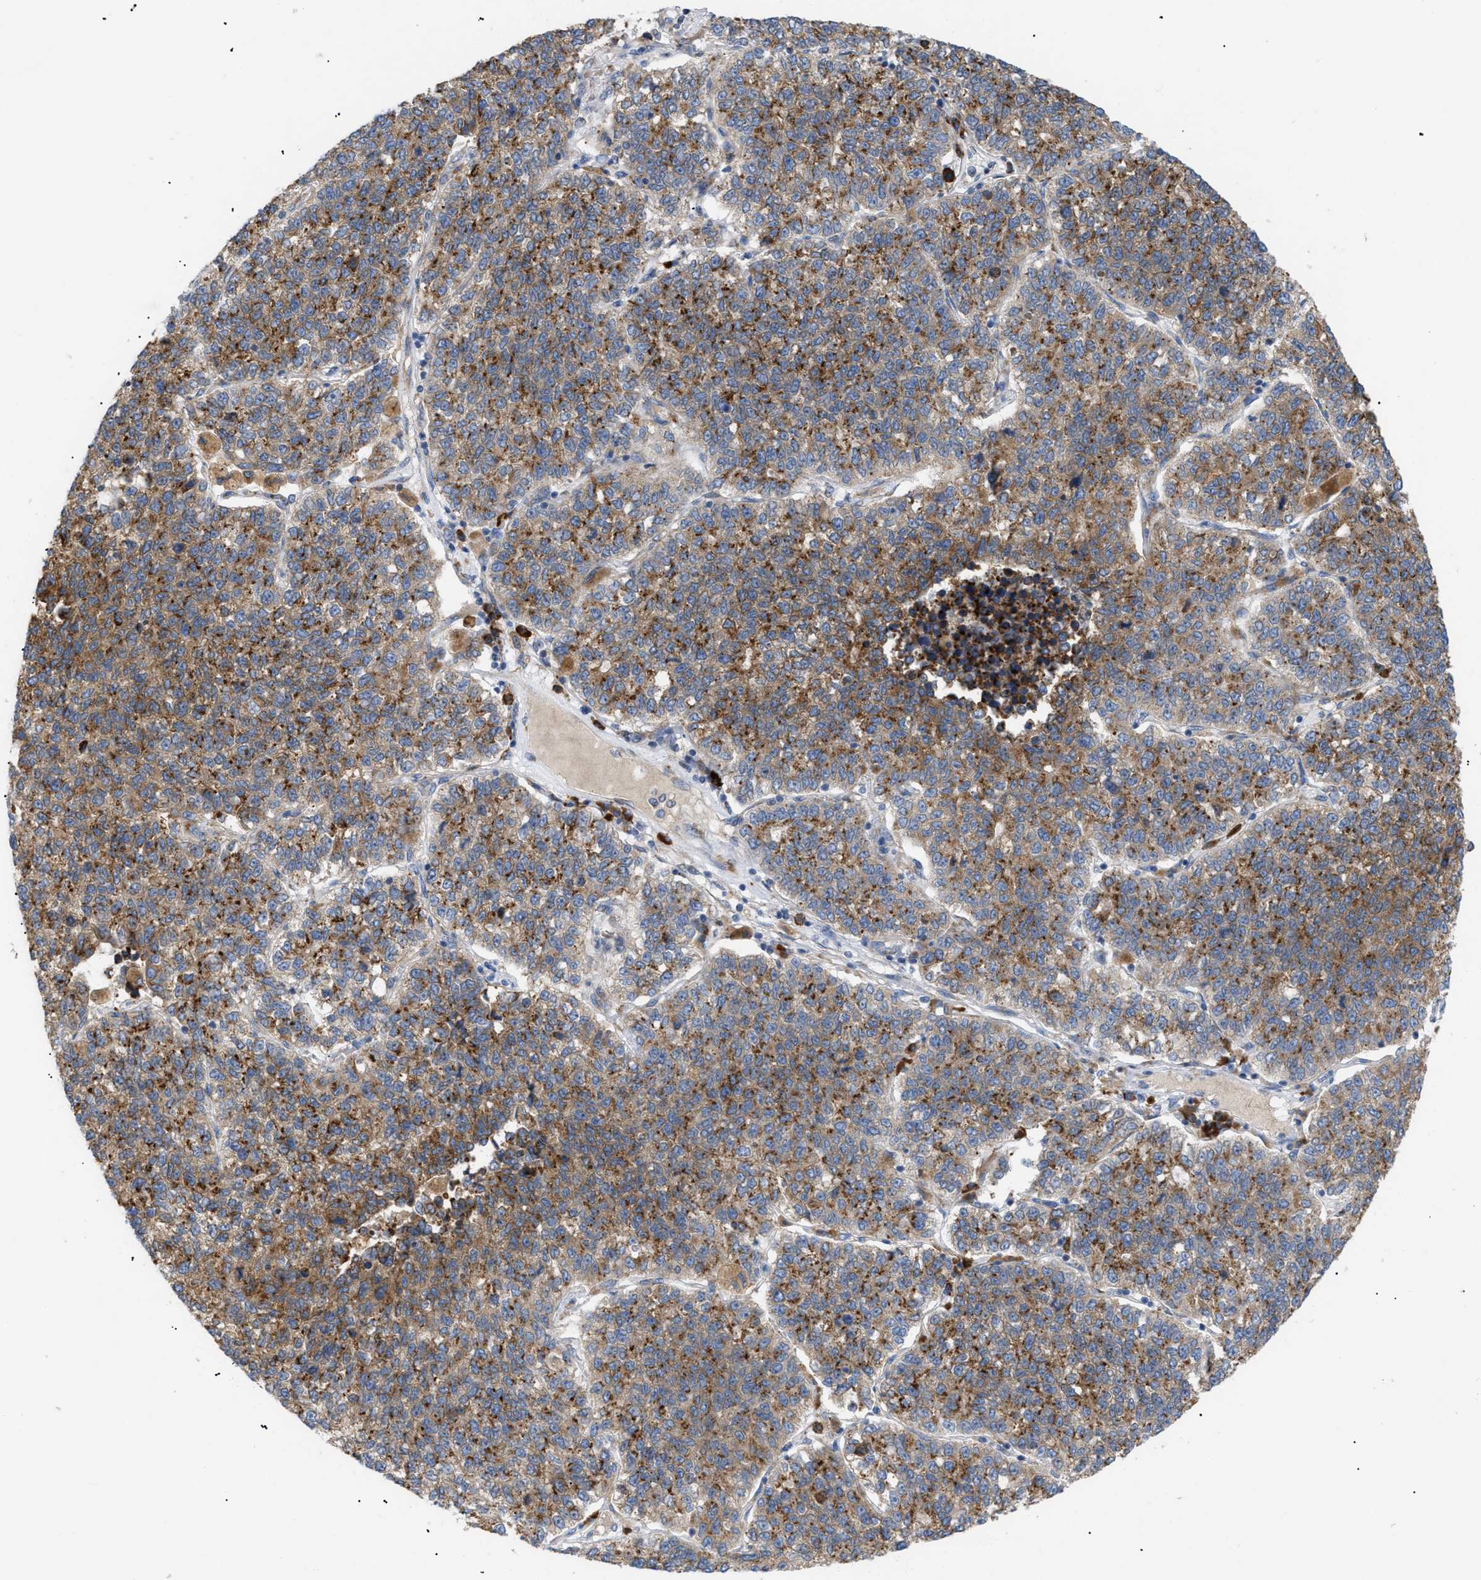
{"staining": {"intensity": "moderate", "quantity": ">75%", "location": "cytoplasmic/membranous"}, "tissue": "lung cancer", "cell_type": "Tumor cells", "image_type": "cancer", "snomed": [{"axis": "morphology", "description": "Adenocarcinoma, NOS"}, {"axis": "topography", "description": "Lung"}], "caption": "The histopathology image displays immunohistochemical staining of adenocarcinoma (lung). There is moderate cytoplasmic/membranous positivity is identified in about >75% of tumor cells.", "gene": "SLC50A1", "patient": {"sex": "male", "age": 49}}